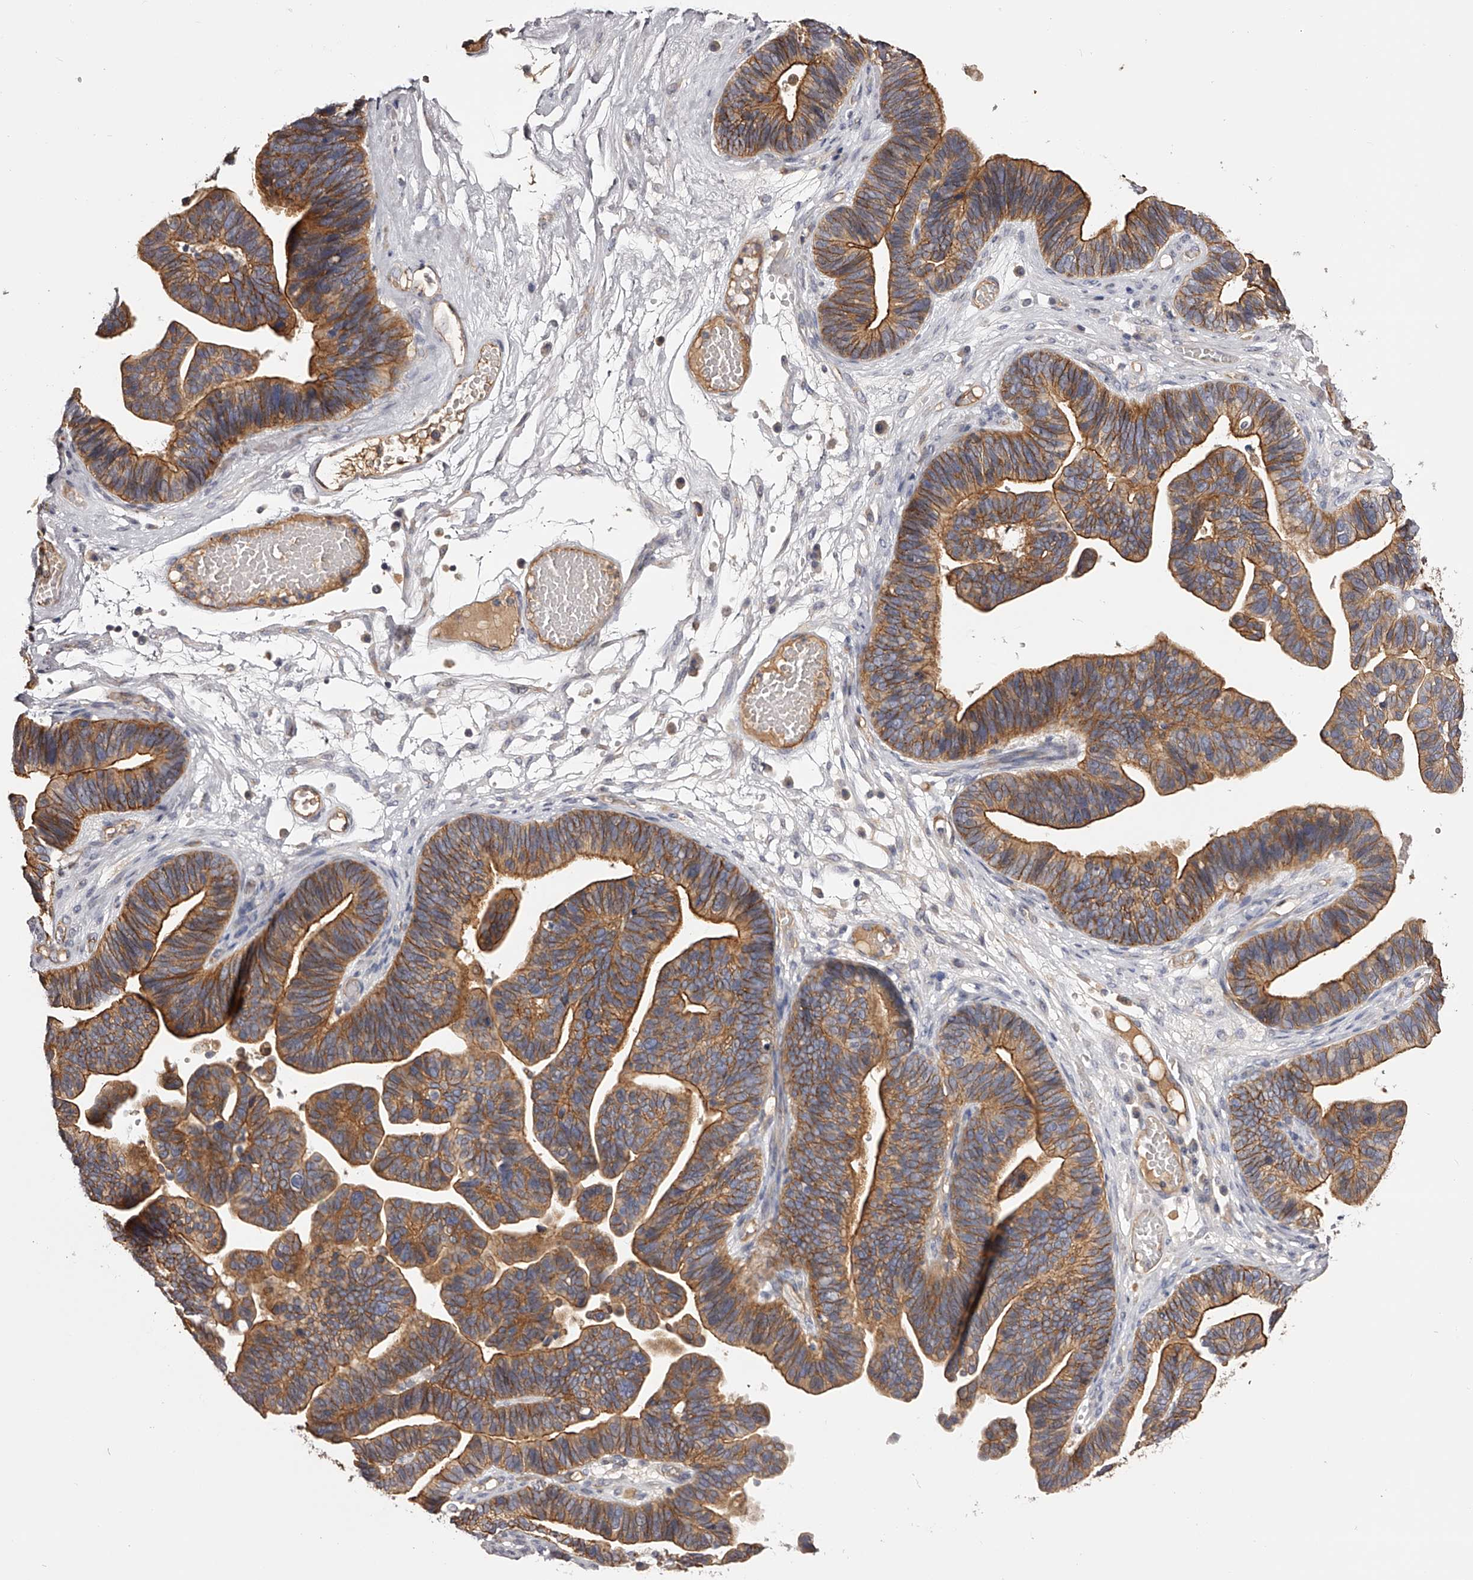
{"staining": {"intensity": "moderate", "quantity": ">75%", "location": "cytoplasmic/membranous"}, "tissue": "ovarian cancer", "cell_type": "Tumor cells", "image_type": "cancer", "snomed": [{"axis": "morphology", "description": "Cystadenocarcinoma, serous, NOS"}, {"axis": "topography", "description": "Ovary"}], "caption": "DAB immunohistochemical staining of human ovarian serous cystadenocarcinoma shows moderate cytoplasmic/membranous protein positivity in approximately >75% of tumor cells.", "gene": "LTV1", "patient": {"sex": "female", "age": 56}}